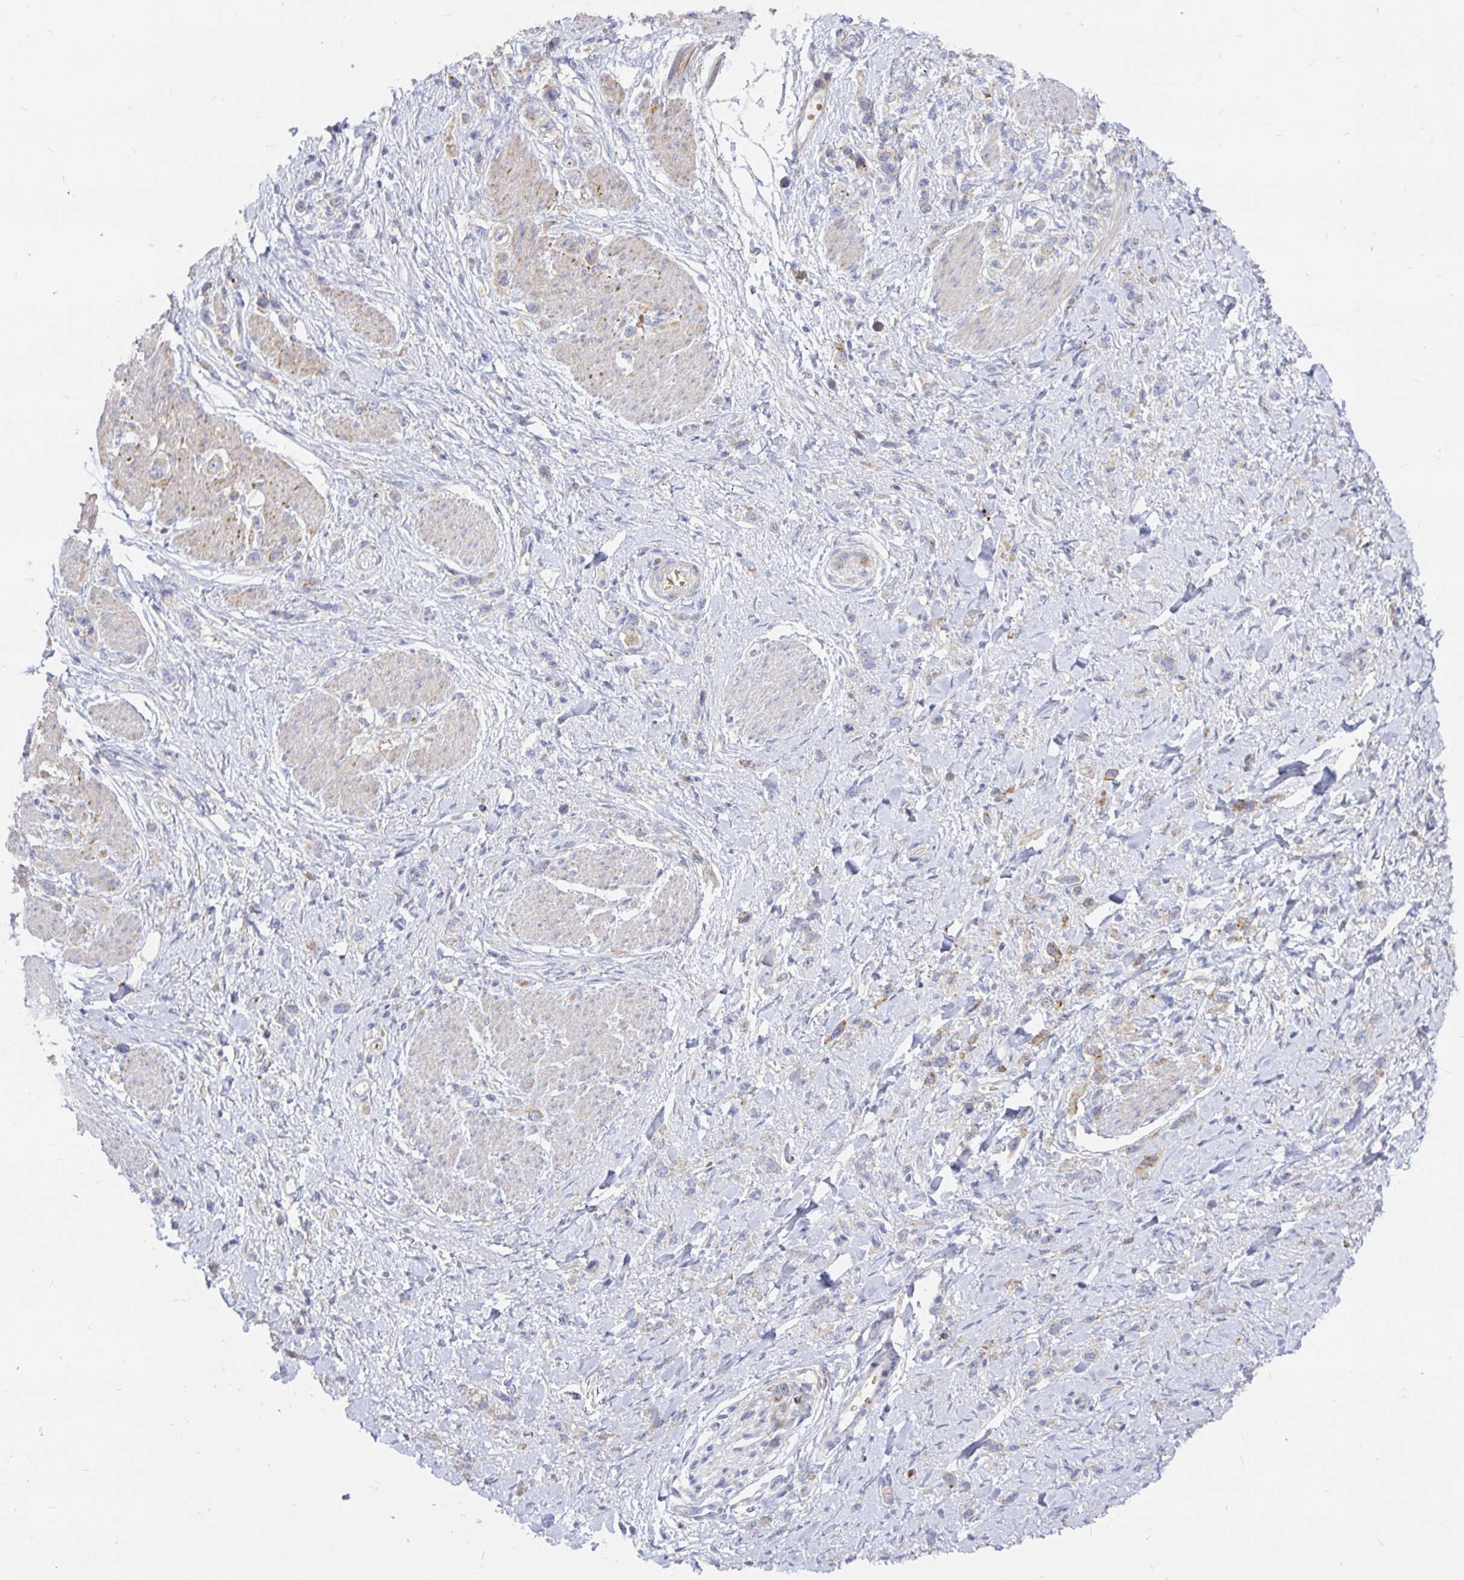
{"staining": {"intensity": "moderate", "quantity": "<25%", "location": "cytoplasmic/membranous"}, "tissue": "stomach cancer", "cell_type": "Tumor cells", "image_type": "cancer", "snomed": [{"axis": "morphology", "description": "Adenocarcinoma, NOS"}, {"axis": "topography", "description": "Stomach"}], "caption": "Brown immunohistochemical staining in human adenocarcinoma (stomach) exhibits moderate cytoplasmic/membranous staining in approximately <25% of tumor cells.", "gene": "KCTD19", "patient": {"sex": "female", "age": 65}}